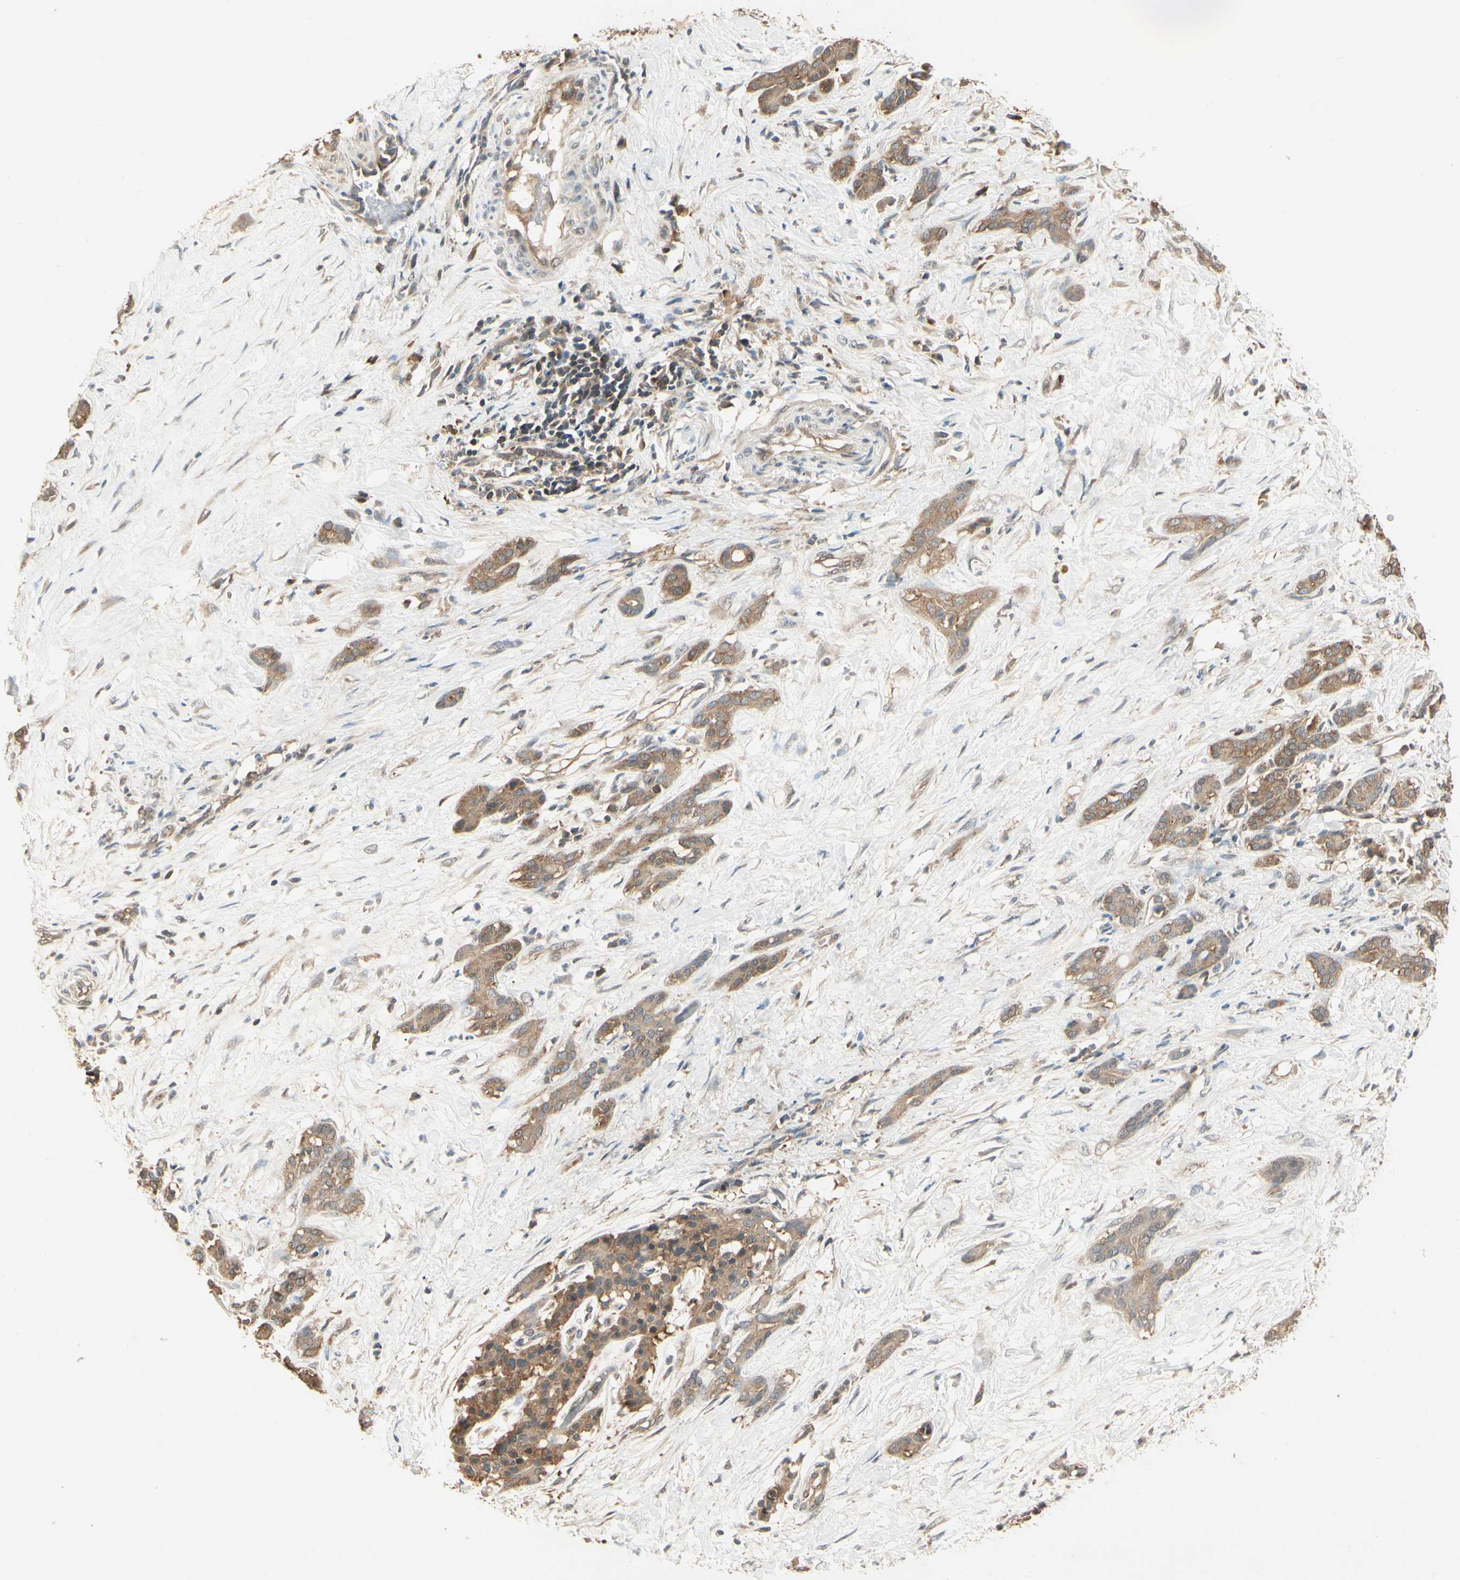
{"staining": {"intensity": "moderate", "quantity": ">75%", "location": "cytoplasmic/membranous"}, "tissue": "pancreatic cancer", "cell_type": "Tumor cells", "image_type": "cancer", "snomed": [{"axis": "morphology", "description": "Adenocarcinoma, NOS"}, {"axis": "topography", "description": "Pancreas"}], "caption": "Immunohistochemical staining of pancreatic cancer displays medium levels of moderate cytoplasmic/membranous protein expression in about >75% of tumor cells.", "gene": "CCT7", "patient": {"sex": "male", "age": 41}}